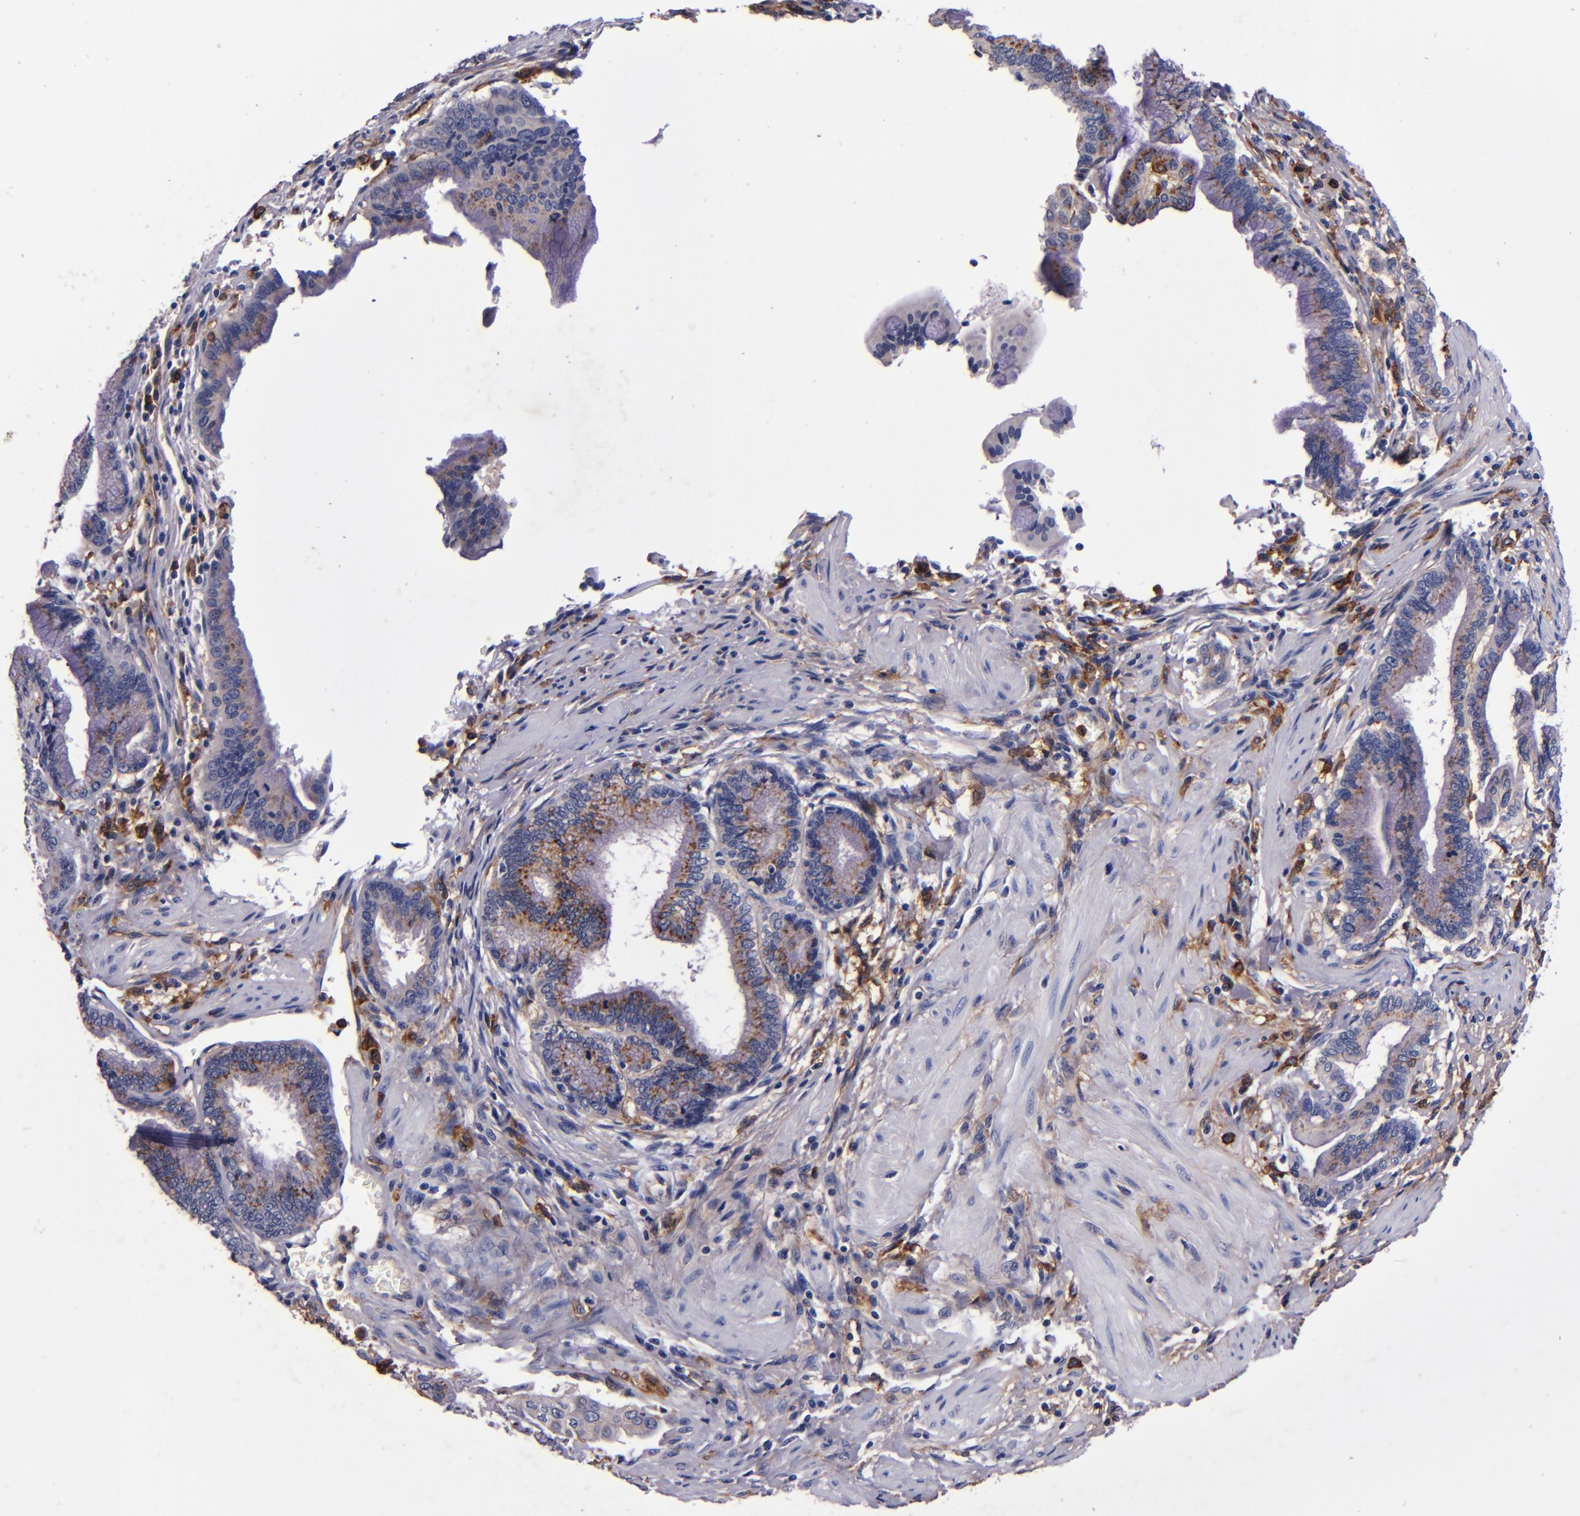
{"staining": {"intensity": "strong", "quantity": "25%-75%", "location": "cytoplasmic/membranous"}, "tissue": "pancreatic cancer", "cell_type": "Tumor cells", "image_type": "cancer", "snomed": [{"axis": "morphology", "description": "Adenocarcinoma, NOS"}, {"axis": "topography", "description": "Pancreas"}], "caption": "Human adenocarcinoma (pancreatic) stained for a protein (brown) exhibits strong cytoplasmic/membranous positive positivity in about 25%-75% of tumor cells.", "gene": "SIRPA", "patient": {"sex": "female", "age": 64}}